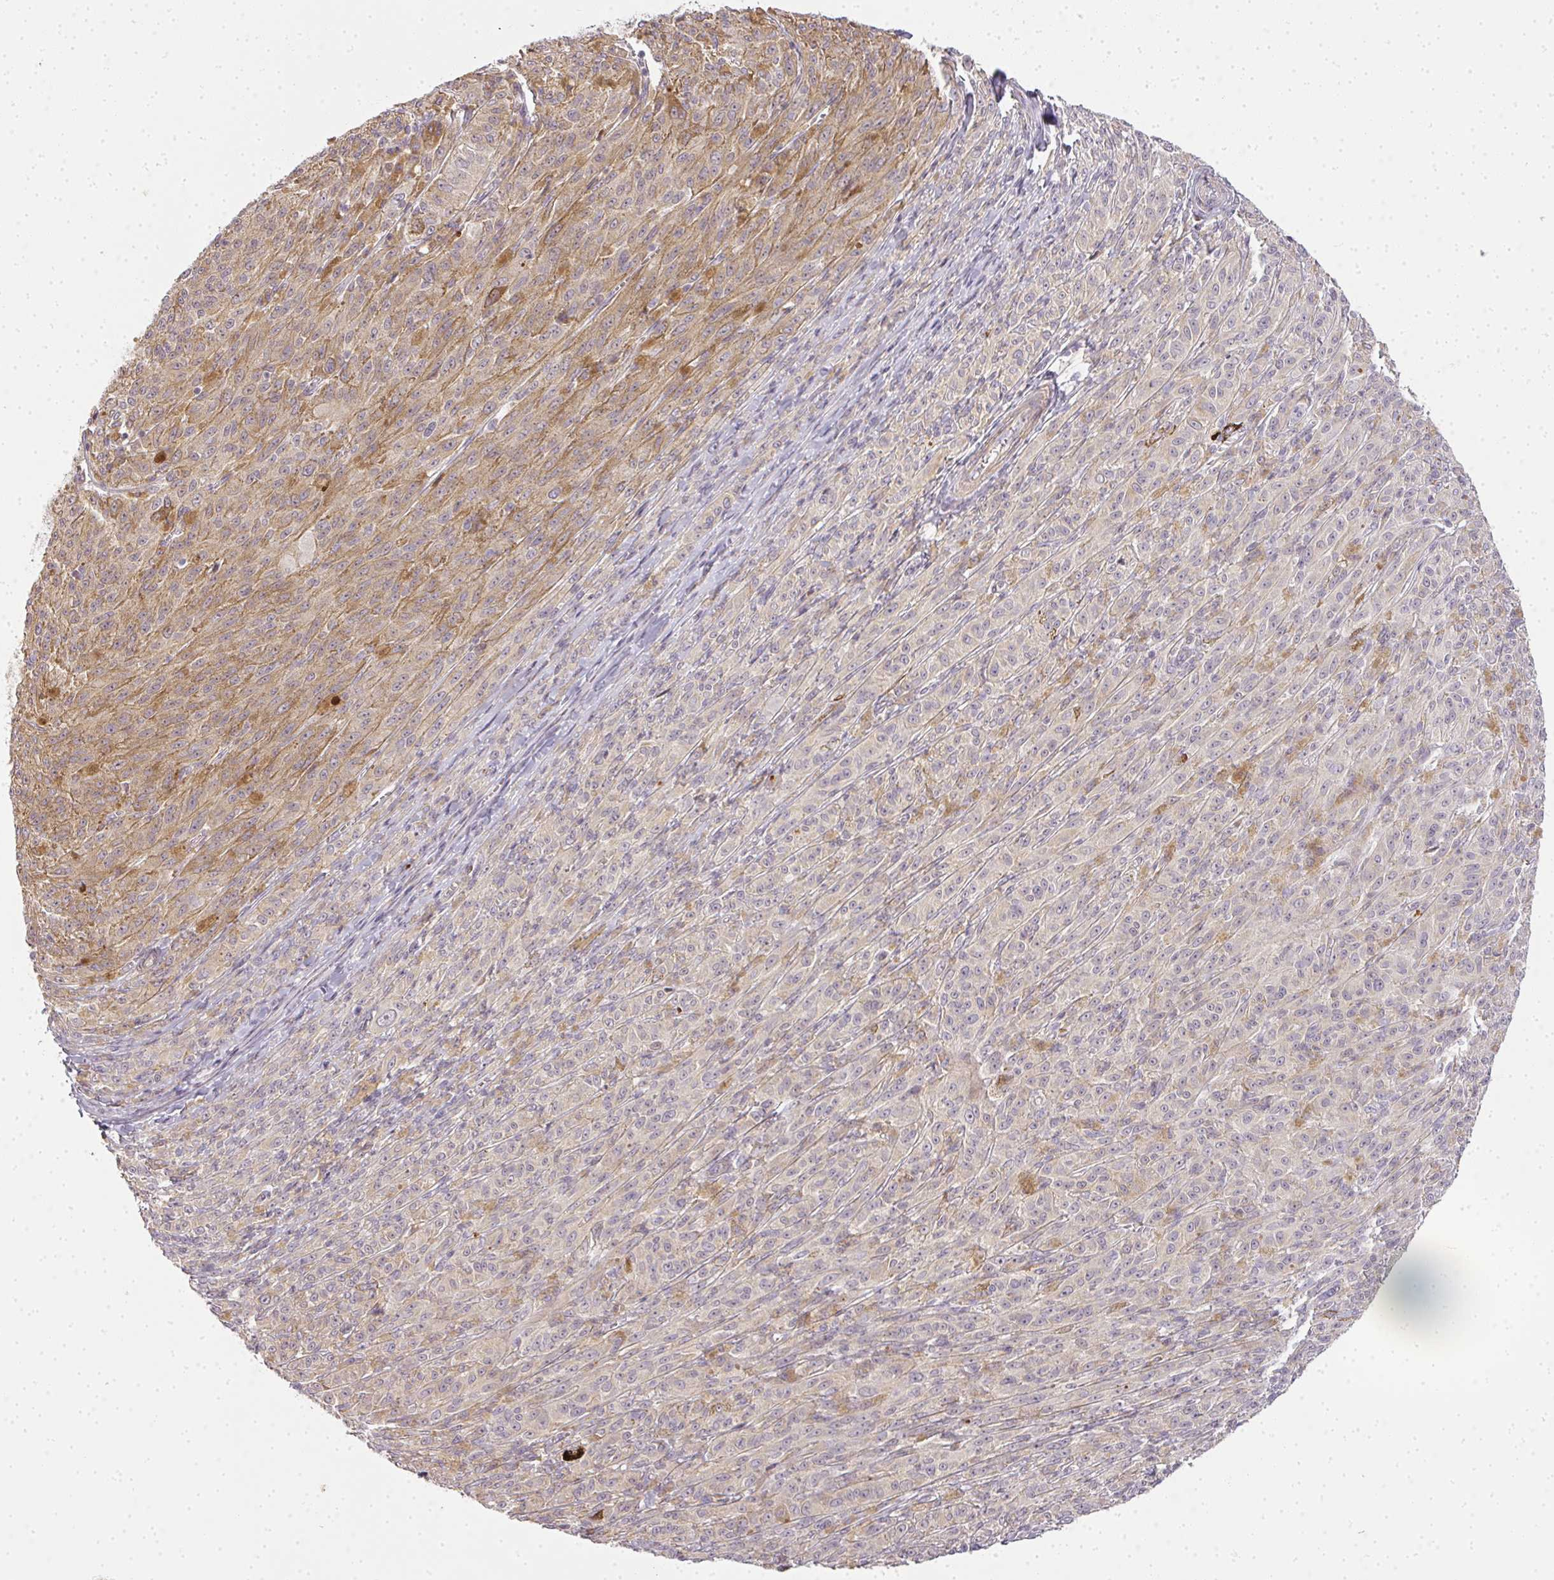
{"staining": {"intensity": "weak", "quantity": "25%-75%", "location": "cytoplasmic/membranous"}, "tissue": "melanoma", "cell_type": "Tumor cells", "image_type": "cancer", "snomed": [{"axis": "morphology", "description": "Malignant melanoma, NOS"}, {"axis": "topography", "description": "Skin"}], "caption": "Immunohistochemistry of malignant melanoma exhibits low levels of weak cytoplasmic/membranous staining in about 25%-75% of tumor cells.", "gene": "MED19", "patient": {"sex": "female", "age": 52}}